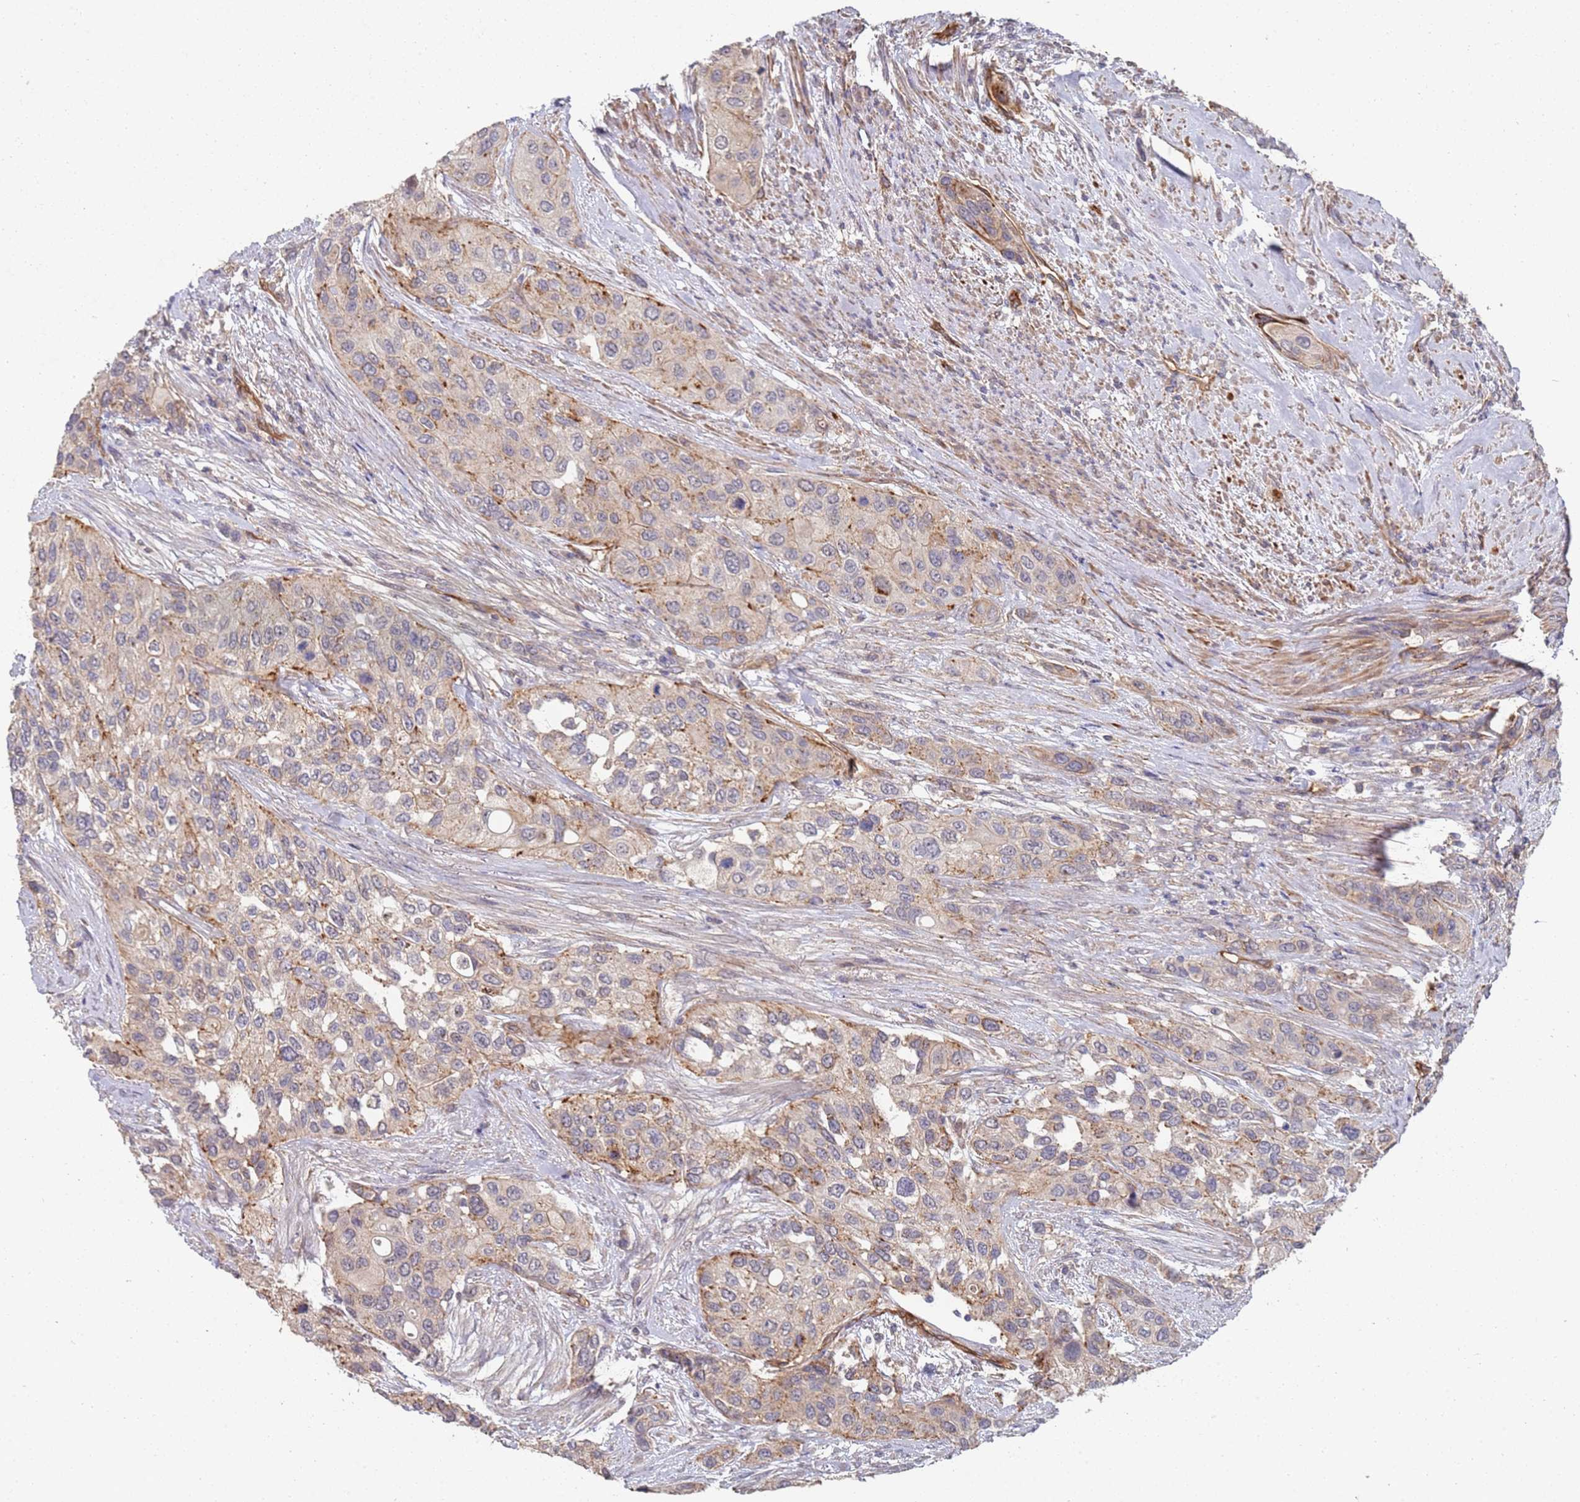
{"staining": {"intensity": "moderate", "quantity": "<25%", "location": "cytoplasmic/membranous"}, "tissue": "urothelial cancer", "cell_type": "Tumor cells", "image_type": "cancer", "snomed": [{"axis": "morphology", "description": "Normal tissue, NOS"}, {"axis": "morphology", "description": "Urothelial carcinoma, High grade"}, {"axis": "topography", "description": "Vascular tissue"}, {"axis": "topography", "description": "Urinary bladder"}], "caption": "Human urothelial cancer stained with a protein marker demonstrates moderate staining in tumor cells.", "gene": "ABCB6", "patient": {"sex": "female", "age": 56}}